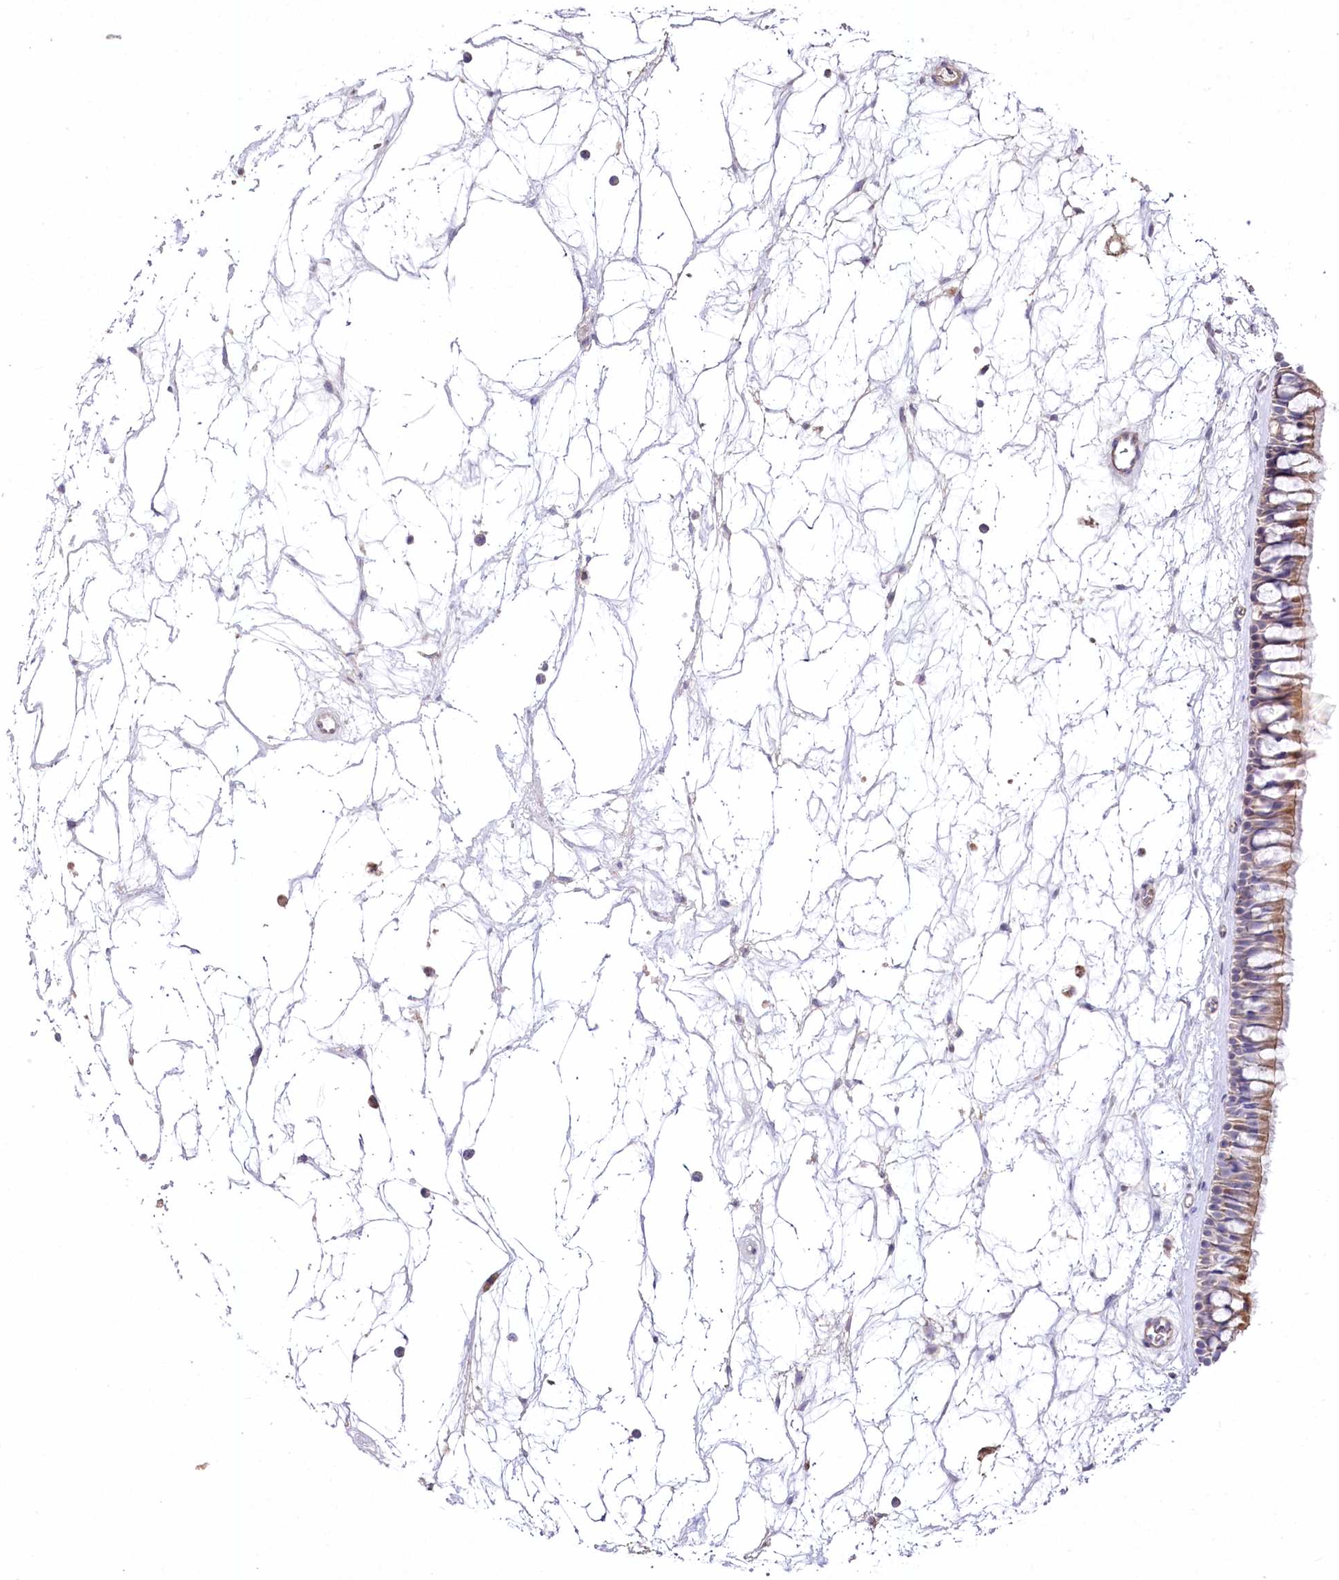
{"staining": {"intensity": "weak", "quantity": ">75%", "location": "cytoplasmic/membranous"}, "tissue": "nasopharynx", "cell_type": "Respiratory epithelial cells", "image_type": "normal", "snomed": [{"axis": "morphology", "description": "Normal tissue, NOS"}, {"axis": "topography", "description": "Nasopharynx"}], "caption": "Immunohistochemistry histopathology image of benign nasopharynx stained for a protein (brown), which shows low levels of weak cytoplasmic/membranous expression in approximately >75% of respiratory epithelial cells.", "gene": "SLC6A11", "patient": {"sex": "male", "age": 64}}